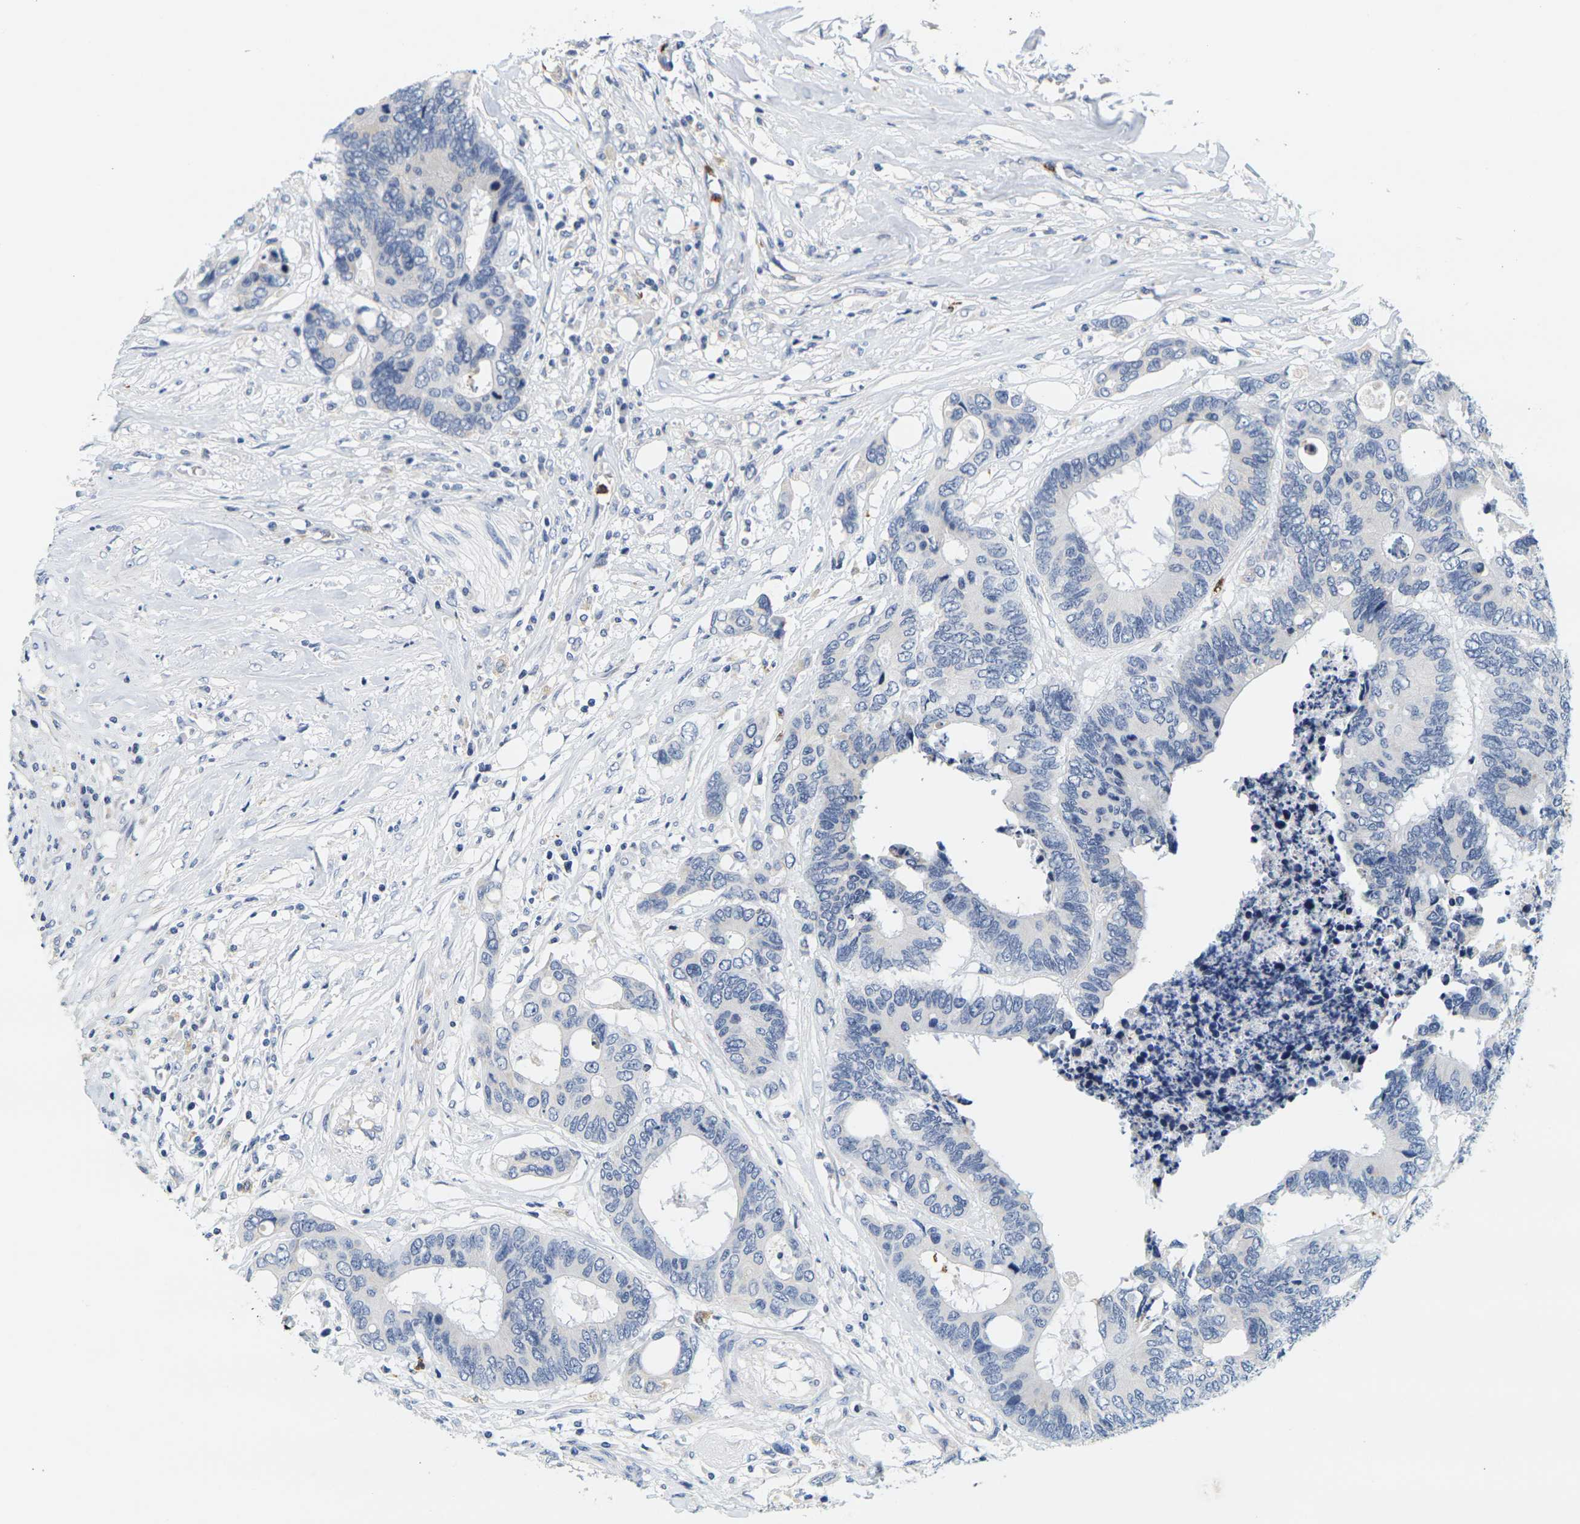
{"staining": {"intensity": "negative", "quantity": "none", "location": "none"}, "tissue": "colorectal cancer", "cell_type": "Tumor cells", "image_type": "cancer", "snomed": [{"axis": "morphology", "description": "Adenocarcinoma, NOS"}, {"axis": "topography", "description": "Rectum"}], "caption": "A photomicrograph of human adenocarcinoma (colorectal) is negative for staining in tumor cells.", "gene": "KLK5", "patient": {"sex": "male", "age": 55}}